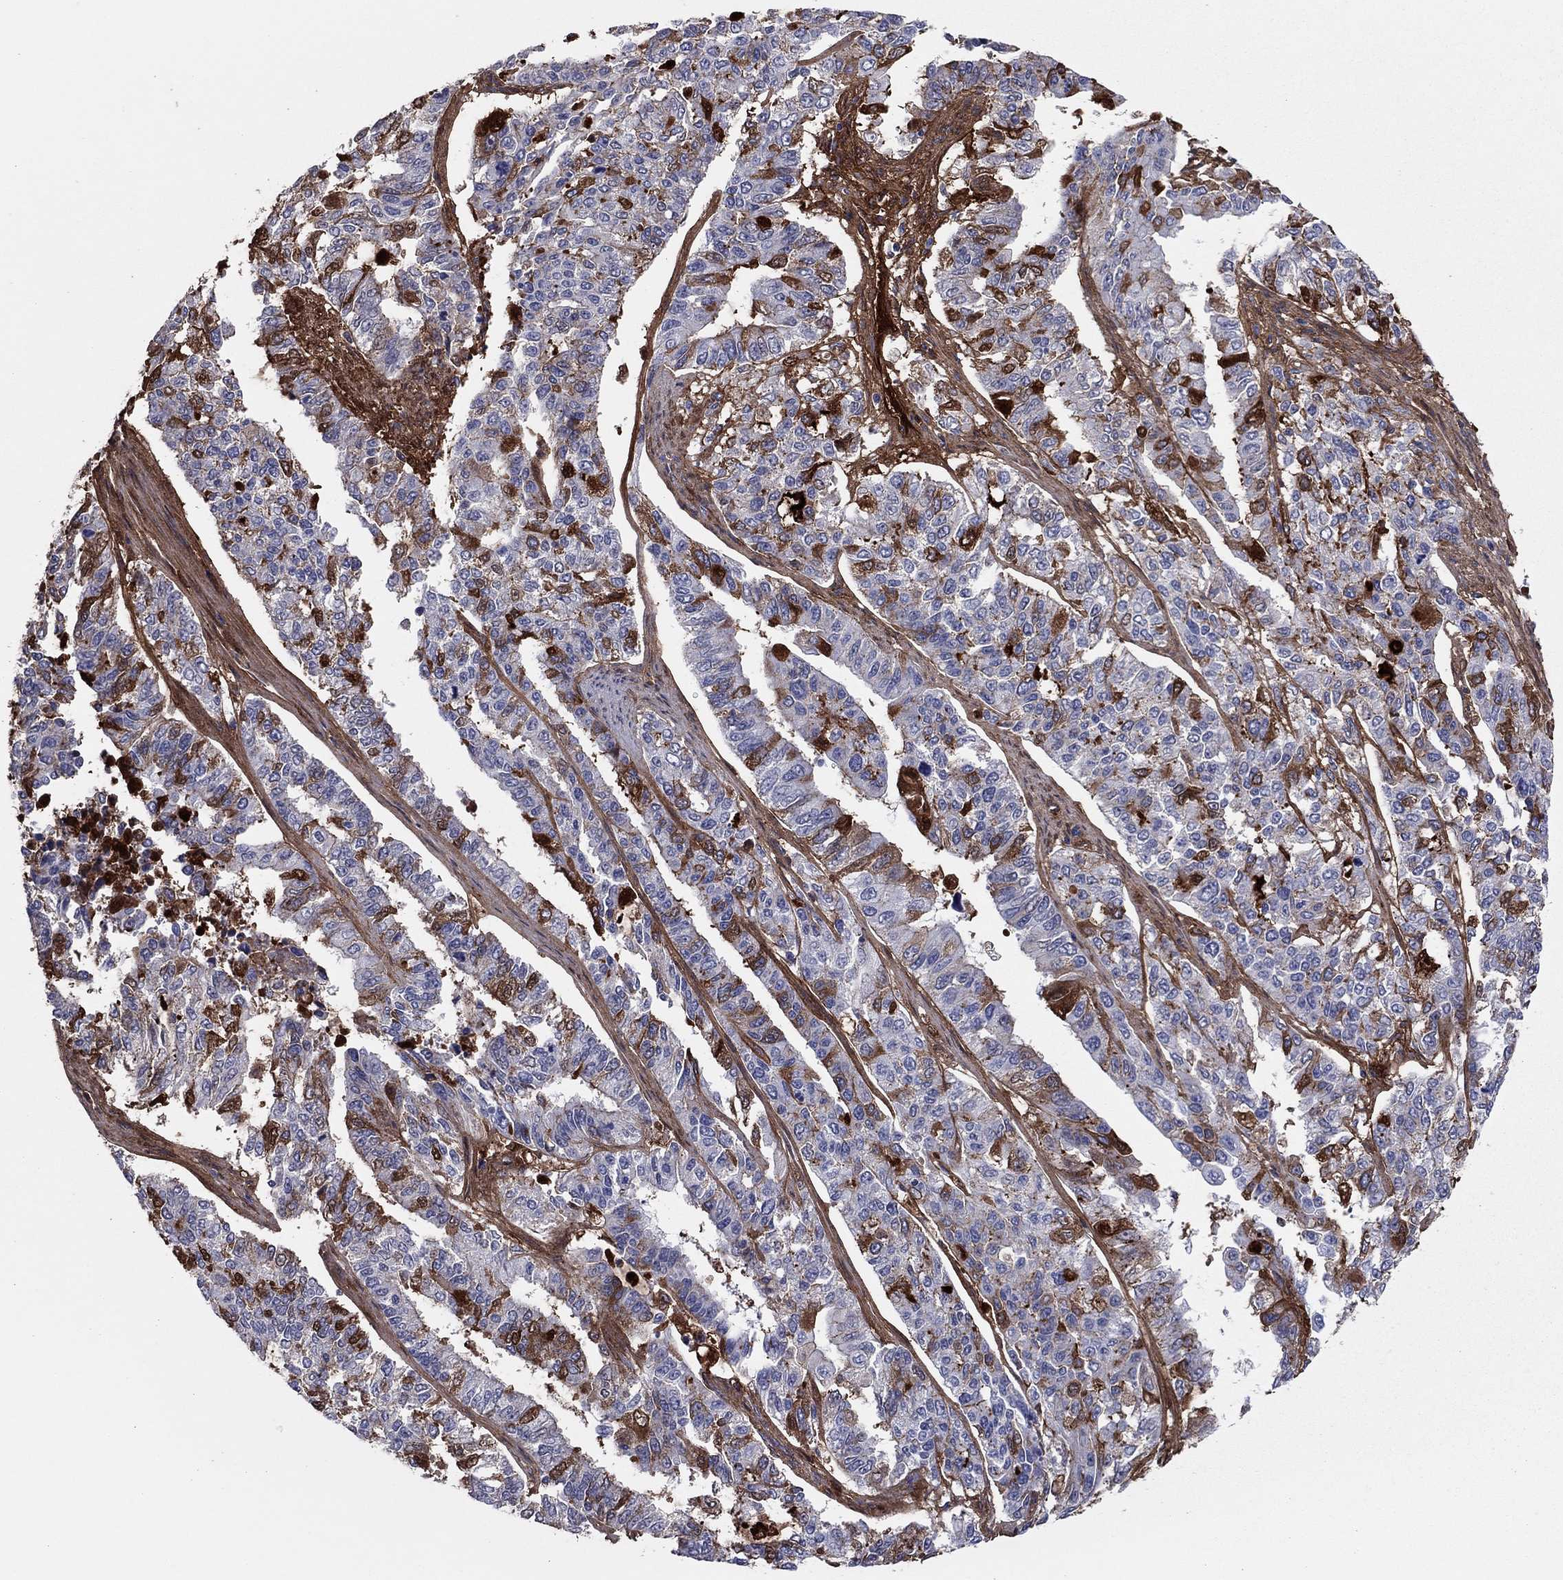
{"staining": {"intensity": "moderate", "quantity": "25%-75%", "location": "cytoplasmic/membranous"}, "tissue": "endometrial cancer", "cell_type": "Tumor cells", "image_type": "cancer", "snomed": [{"axis": "morphology", "description": "Adenocarcinoma, NOS"}, {"axis": "topography", "description": "Uterus"}], "caption": "Endometrial adenocarcinoma stained with DAB (3,3'-diaminobenzidine) immunohistochemistry (IHC) displays medium levels of moderate cytoplasmic/membranous positivity in approximately 25%-75% of tumor cells. (Stains: DAB in brown, nuclei in blue, Microscopy: brightfield microscopy at high magnification).", "gene": "HPX", "patient": {"sex": "female", "age": 59}}